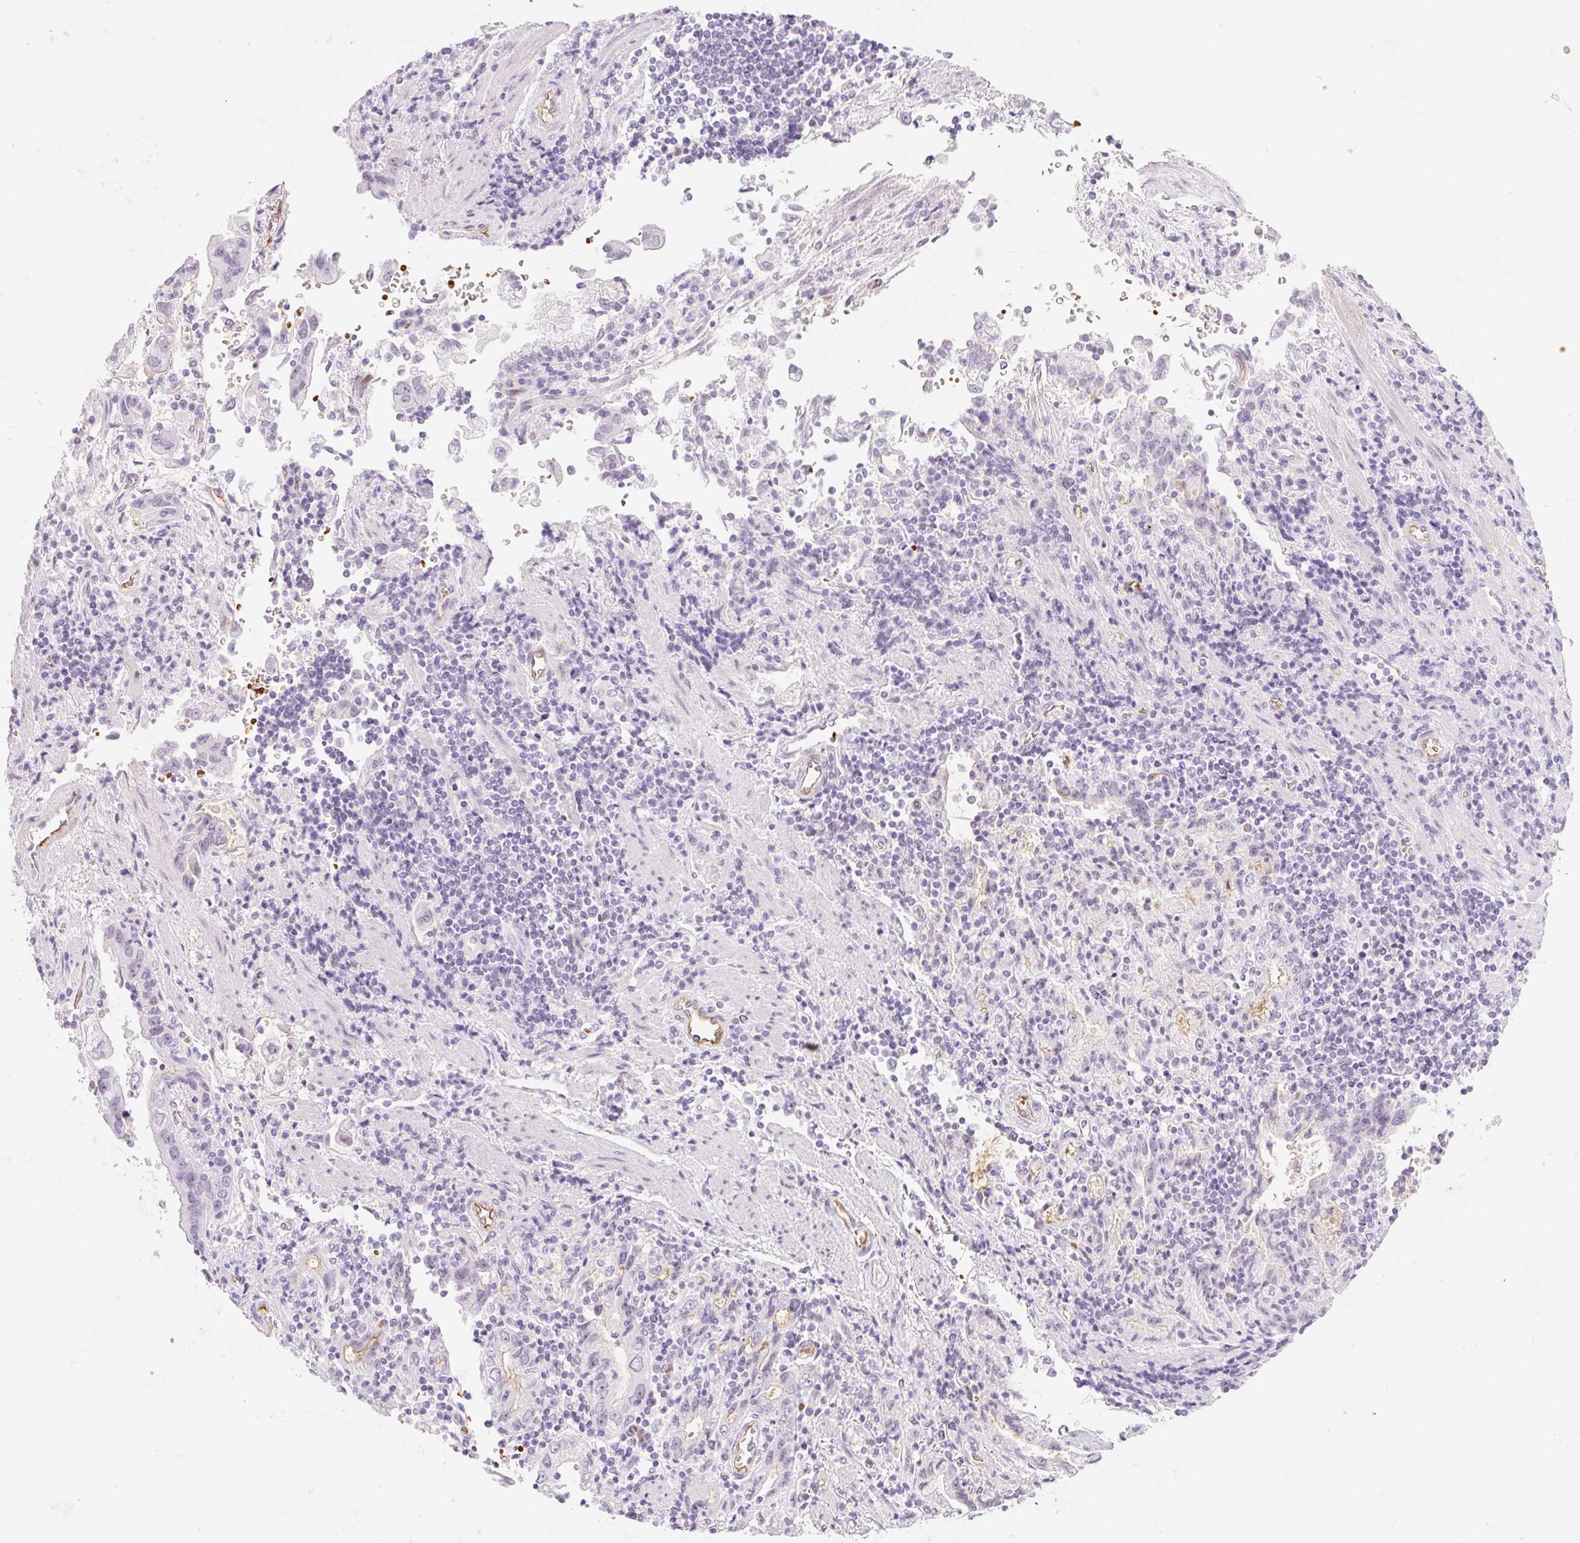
{"staining": {"intensity": "negative", "quantity": "none", "location": "none"}, "tissue": "stomach cancer", "cell_type": "Tumor cells", "image_type": "cancer", "snomed": [{"axis": "morphology", "description": "Adenocarcinoma, NOS"}, {"axis": "topography", "description": "Stomach"}], "caption": "This is an IHC photomicrograph of human stomach adenocarcinoma. There is no positivity in tumor cells.", "gene": "TAF1L", "patient": {"sex": "male", "age": 62}}